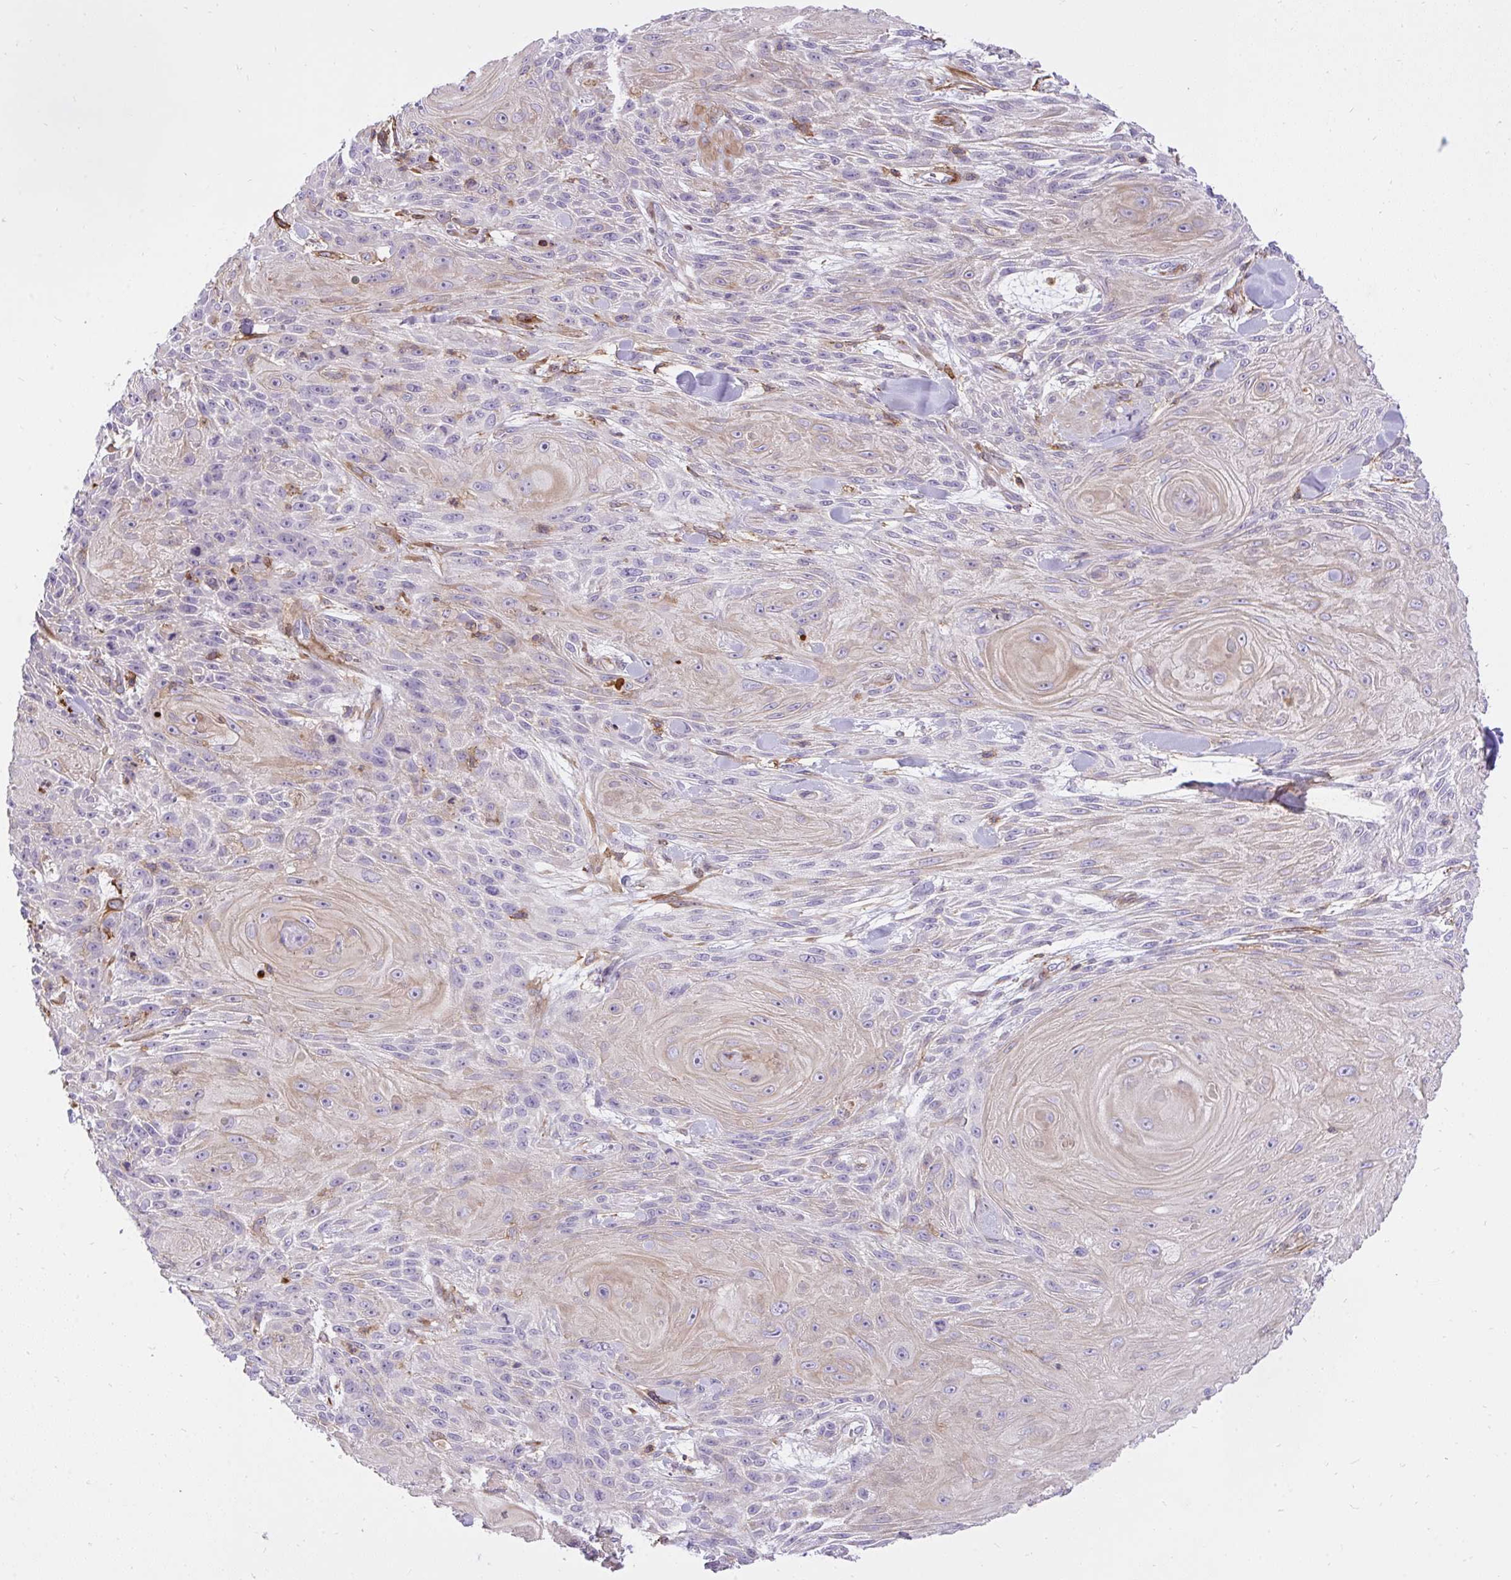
{"staining": {"intensity": "negative", "quantity": "none", "location": "none"}, "tissue": "skin cancer", "cell_type": "Tumor cells", "image_type": "cancer", "snomed": [{"axis": "morphology", "description": "Squamous cell carcinoma, NOS"}, {"axis": "topography", "description": "Skin"}], "caption": "Photomicrograph shows no protein positivity in tumor cells of skin cancer (squamous cell carcinoma) tissue.", "gene": "ERI1", "patient": {"sex": "male", "age": 88}}